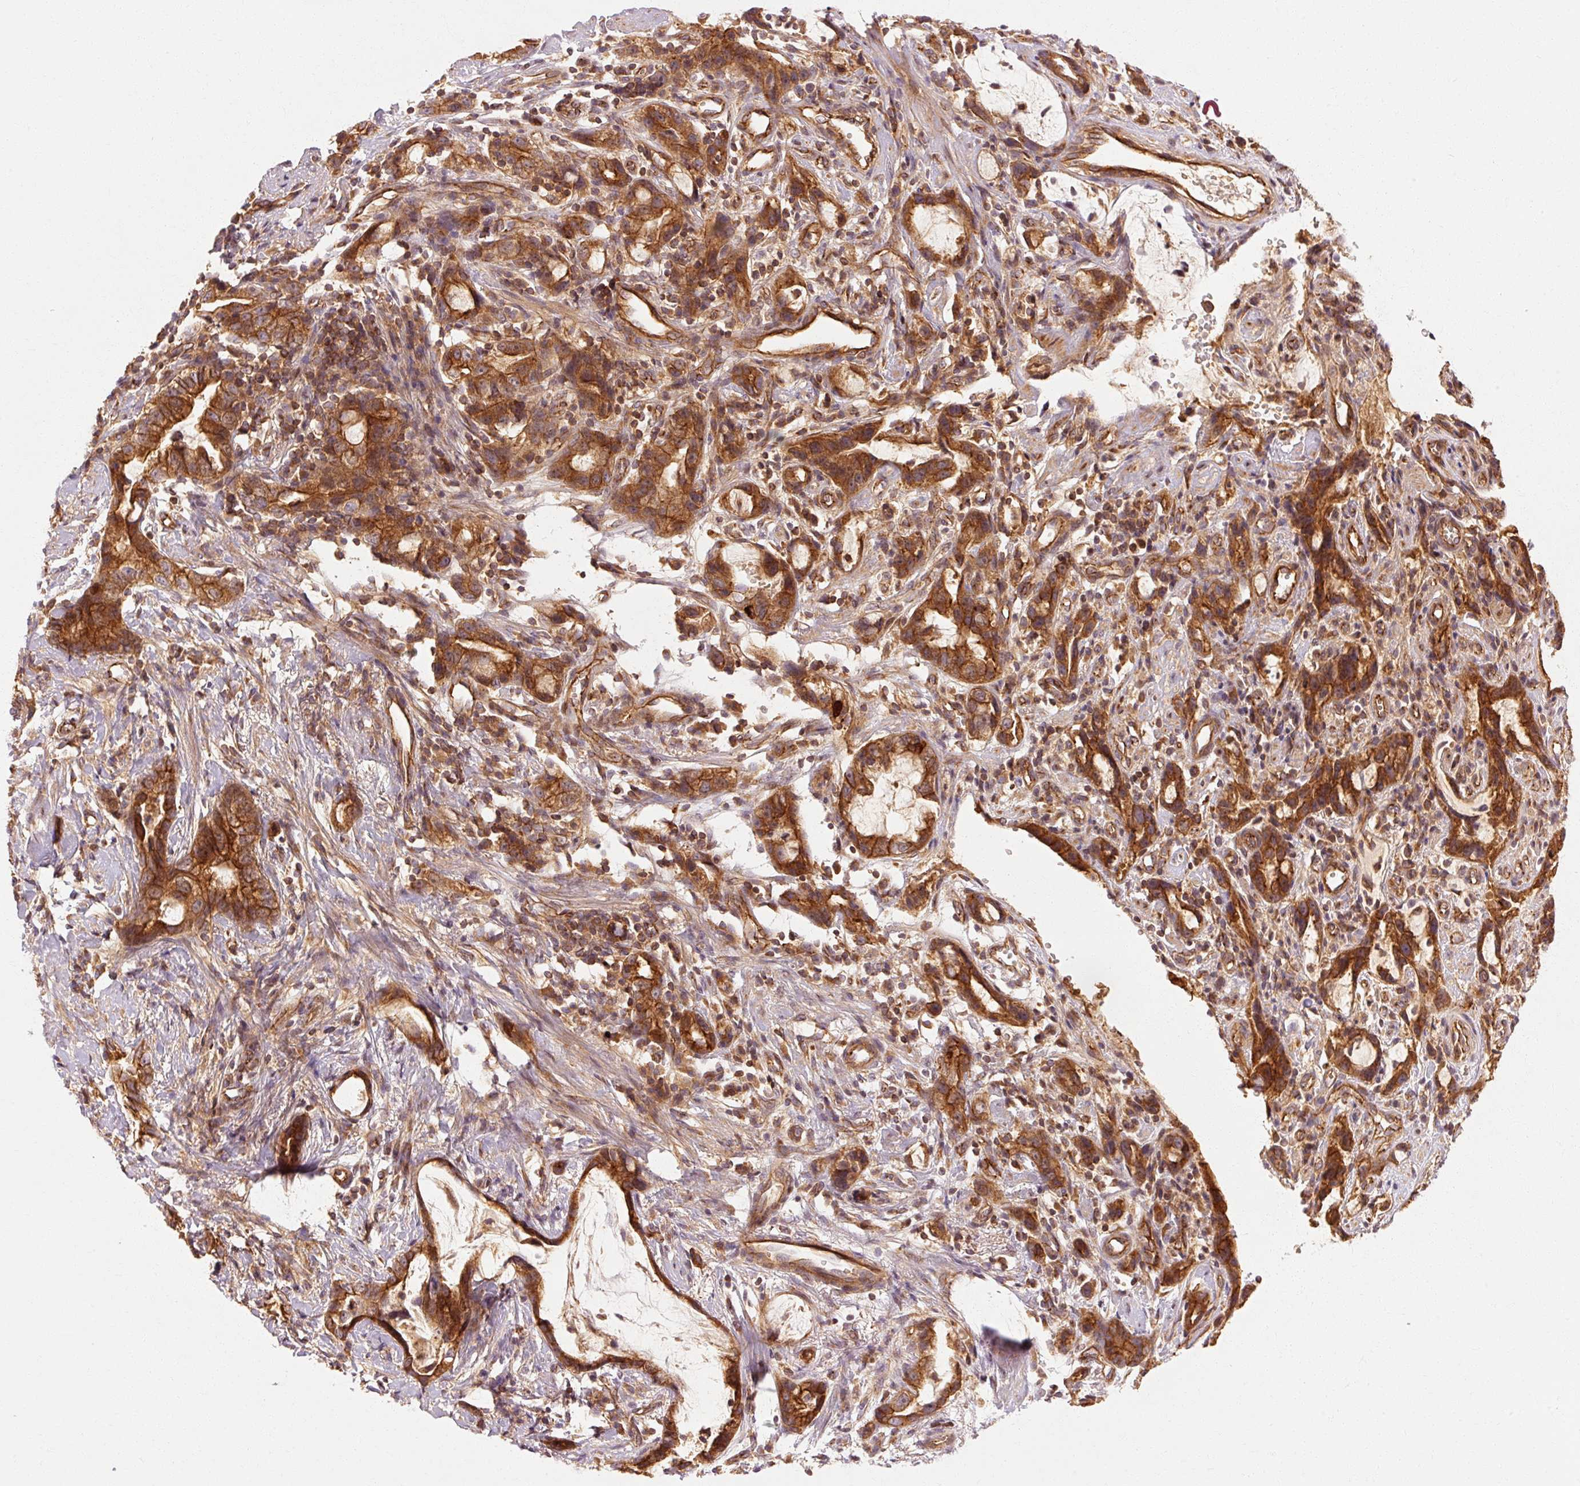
{"staining": {"intensity": "strong", "quantity": ">75%", "location": "cytoplasmic/membranous"}, "tissue": "stomach cancer", "cell_type": "Tumor cells", "image_type": "cancer", "snomed": [{"axis": "morphology", "description": "Adenocarcinoma, NOS"}, {"axis": "topography", "description": "Stomach"}], "caption": "IHC of adenocarcinoma (stomach) demonstrates high levels of strong cytoplasmic/membranous expression in about >75% of tumor cells. (DAB (3,3'-diaminobenzidine) IHC with brightfield microscopy, high magnification).", "gene": "CTNNA1", "patient": {"sex": "male", "age": 55}}